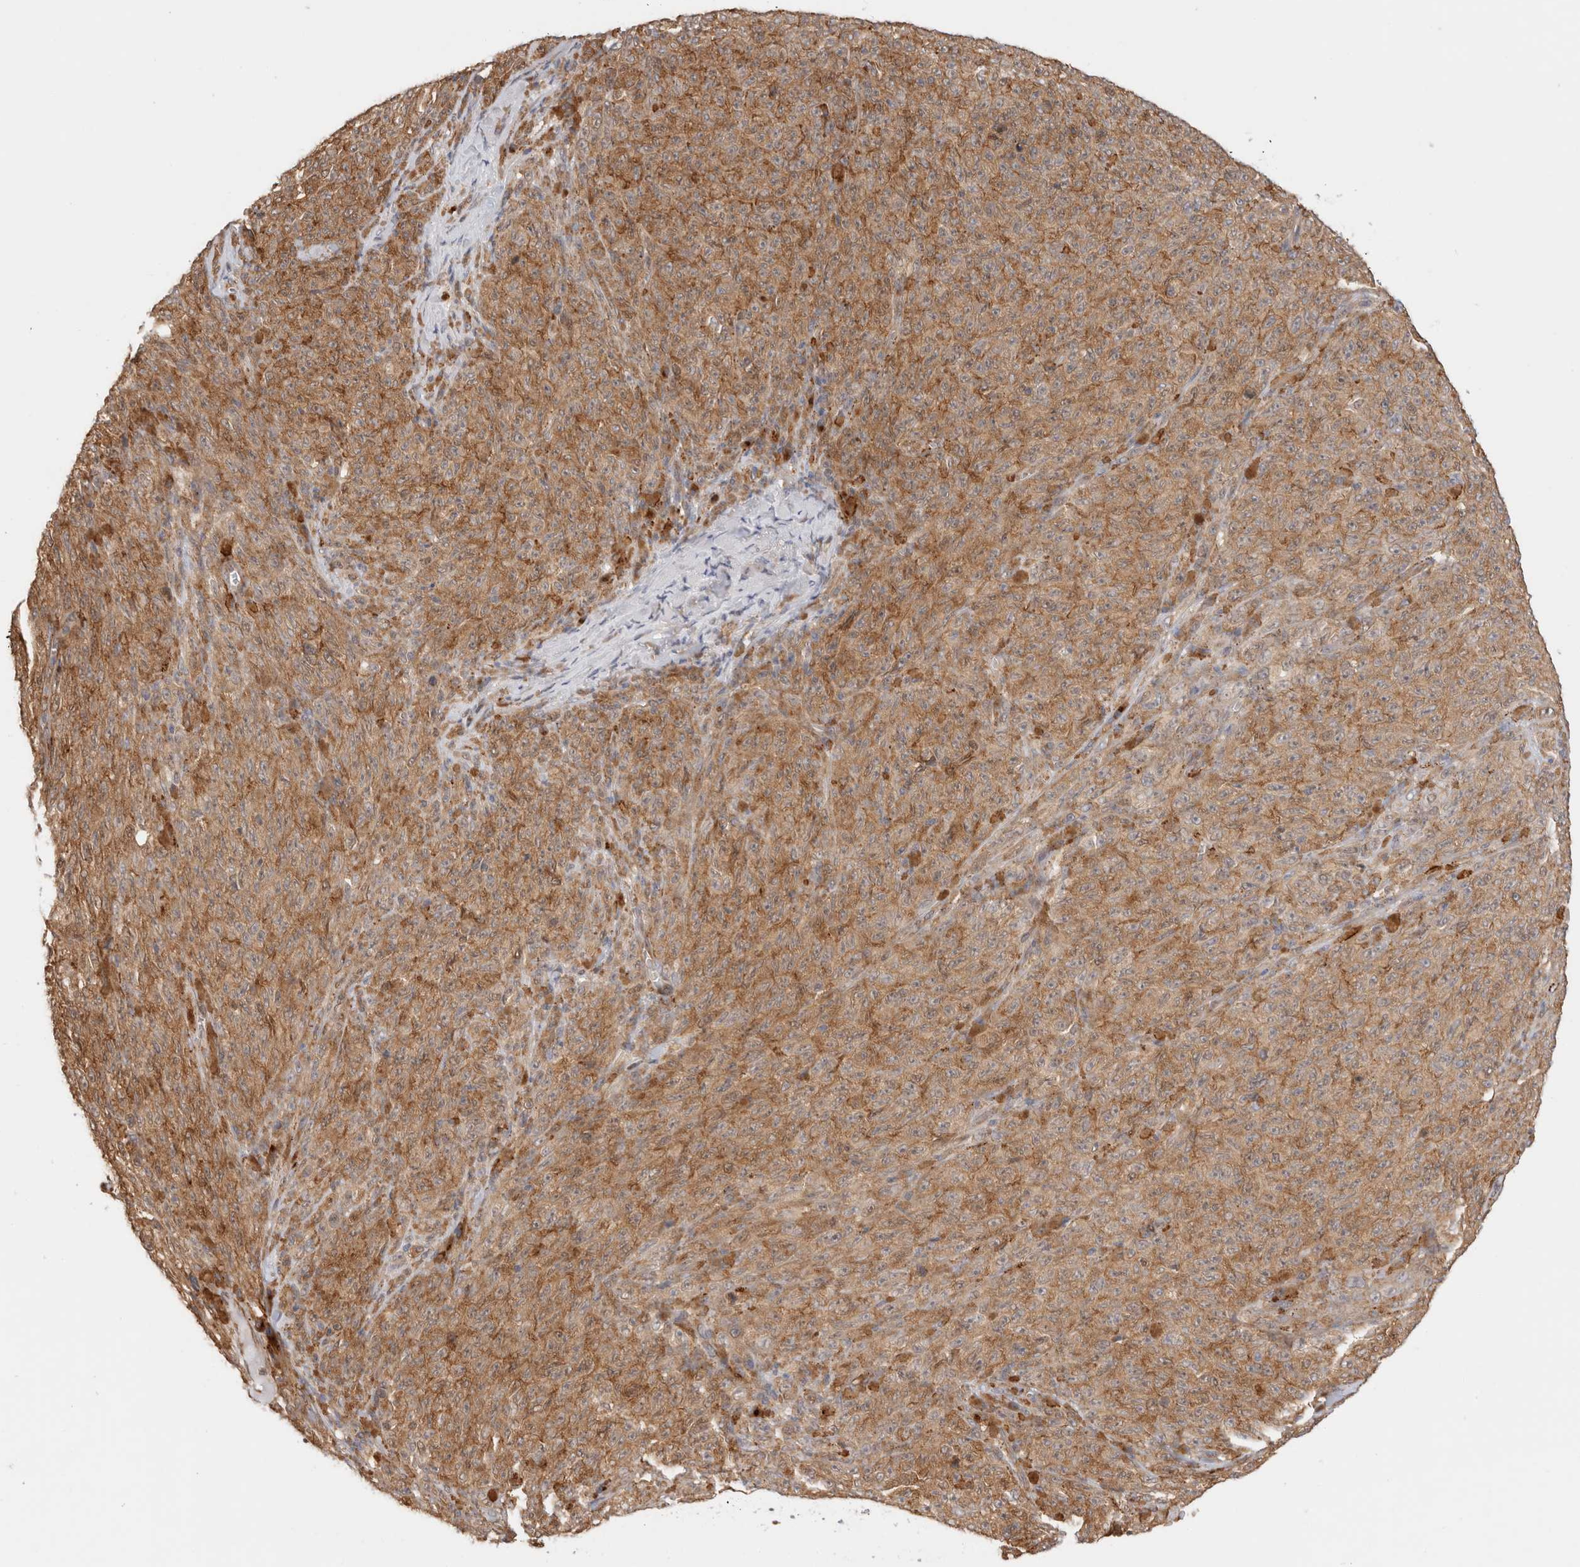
{"staining": {"intensity": "weak", "quantity": ">75%", "location": "cytoplasmic/membranous"}, "tissue": "melanoma", "cell_type": "Tumor cells", "image_type": "cancer", "snomed": [{"axis": "morphology", "description": "Malignant melanoma, NOS"}, {"axis": "topography", "description": "Skin"}], "caption": "Protein staining by IHC reveals weak cytoplasmic/membranous positivity in approximately >75% of tumor cells in melanoma. The staining was performed using DAB to visualize the protein expression in brown, while the nuclei were stained in blue with hematoxylin (Magnification: 20x).", "gene": "ACTL9", "patient": {"sex": "female", "age": 82}}